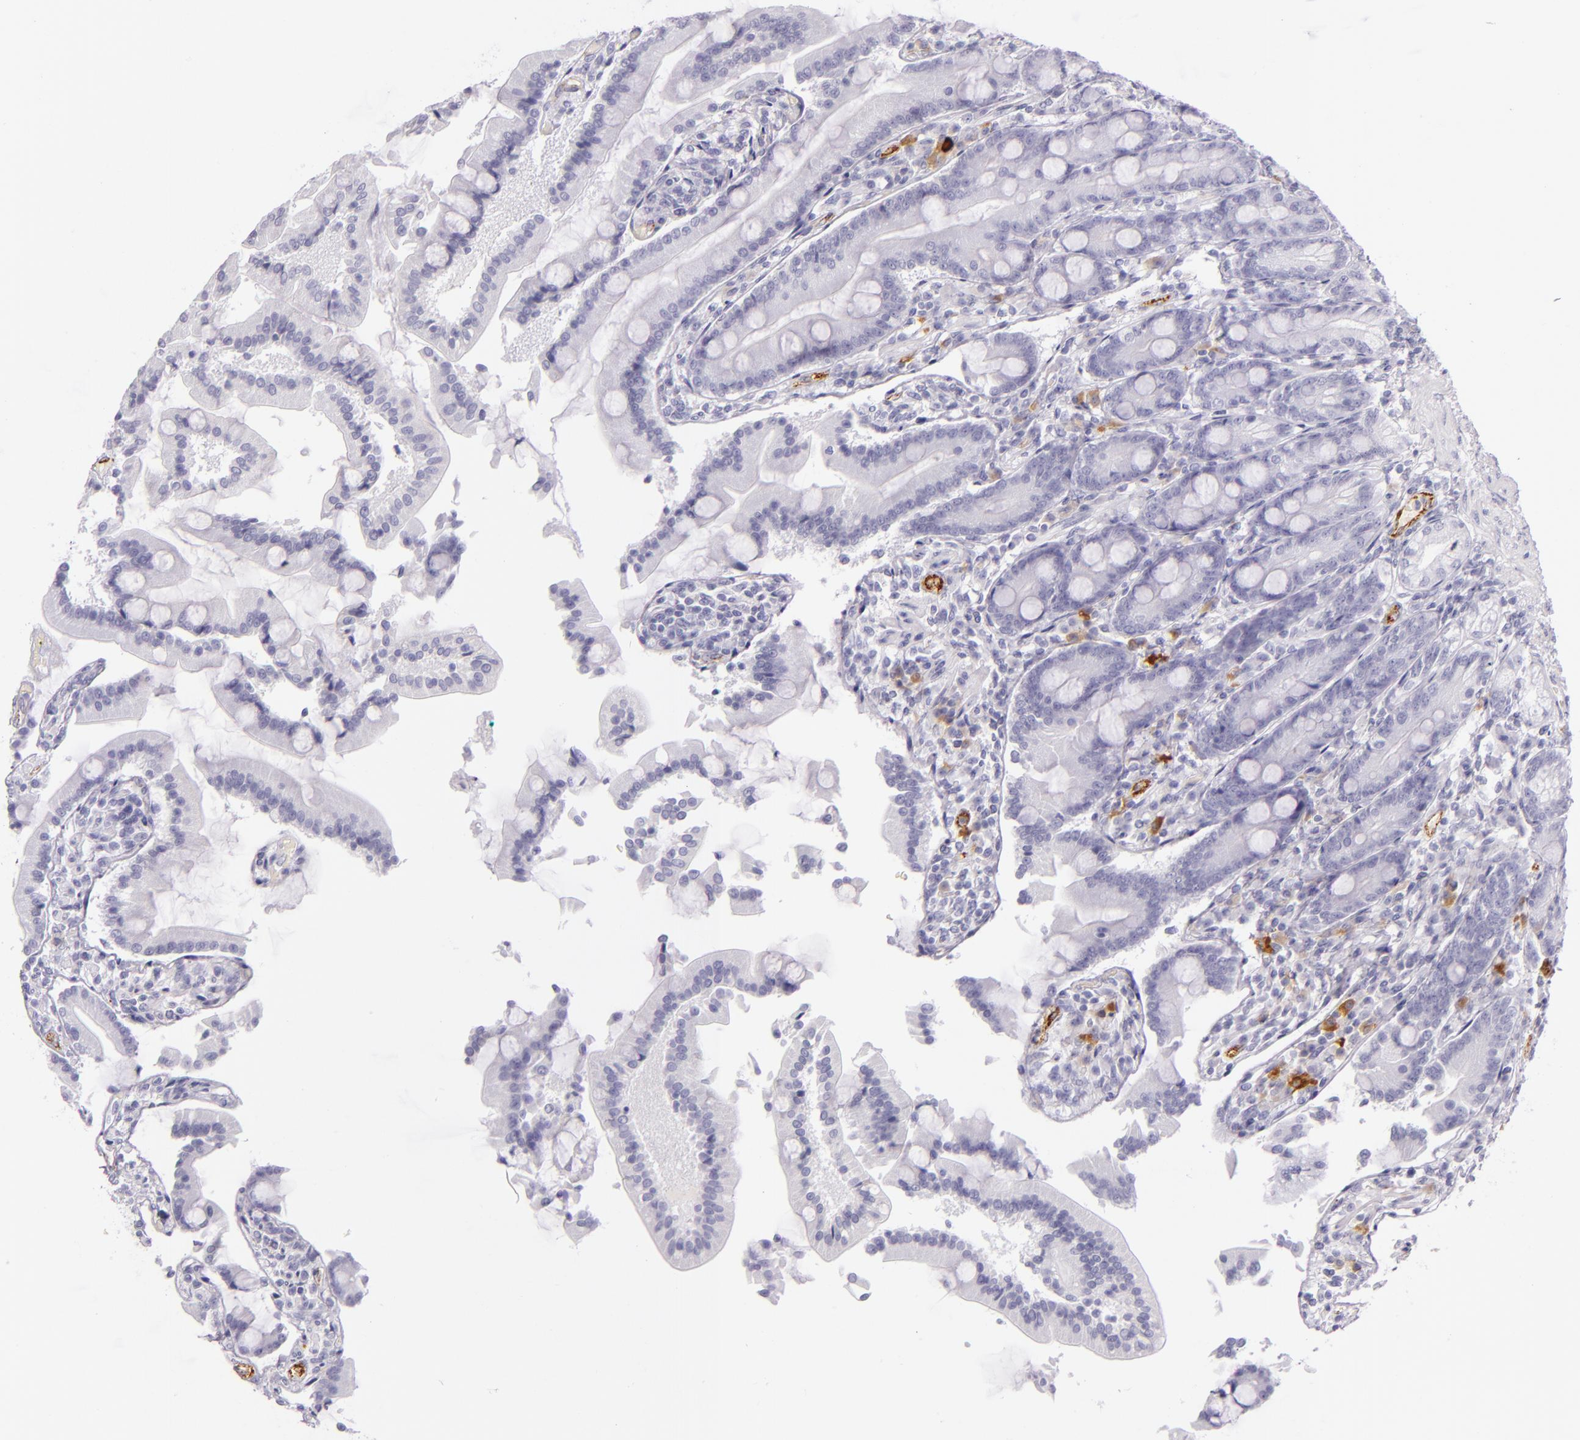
{"staining": {"intensity": "negative", "quantity": "none", "location": "none"}, "tissue": "duodenum", "cell_type": "Glandular cells", "image_type": "normal", "snomed": [{"axis": "morphology", "description": "Normal tissue, NOS"}, {"axis": "topography", "description": "Duodenum"}], "caption": "IHC of benign human duodenum demonstrates no staining in glandular cells.", "gene": "SELP", "patient": {"sex": "female", "age": 64}}